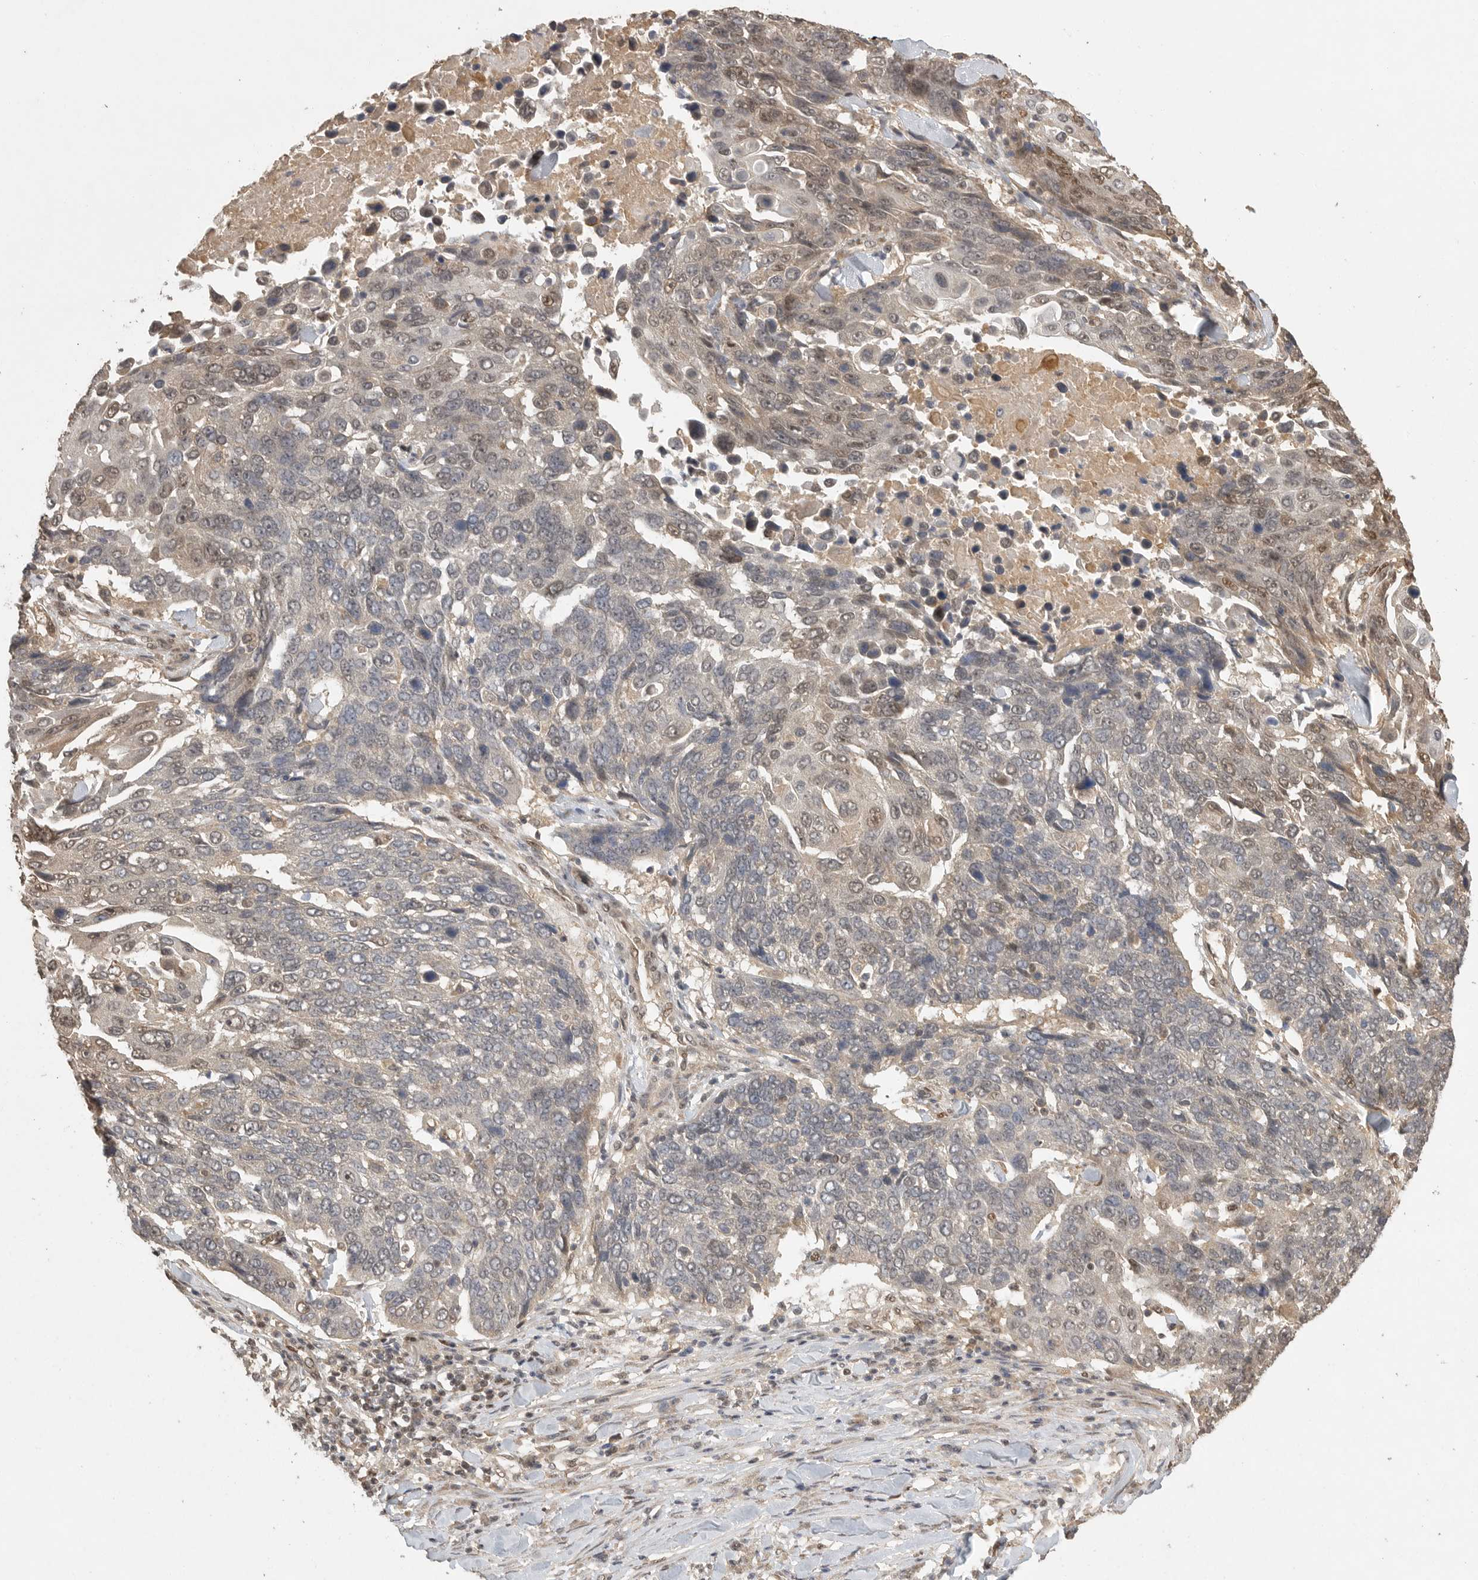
{"staining": {"intensity": "weak", "quantity": "<25%", "location": "nuclear"}, "tissue": "lung cancer", "cell_type": "Tumor cells", "image_type": "cancer", "snomed": [{"axis": "morphology", "description": "Squamous cell carcinoma, NOS"}, {"axis": "topography", "description": "Lung"}], "caption": "This is an immunohistochemistry histopathology image of human lung cancer (squamous cell carcinoma). There is no staining in tumor cells.", "gene": "DFFA", "patient": {"sex": "male", "age": 66}}